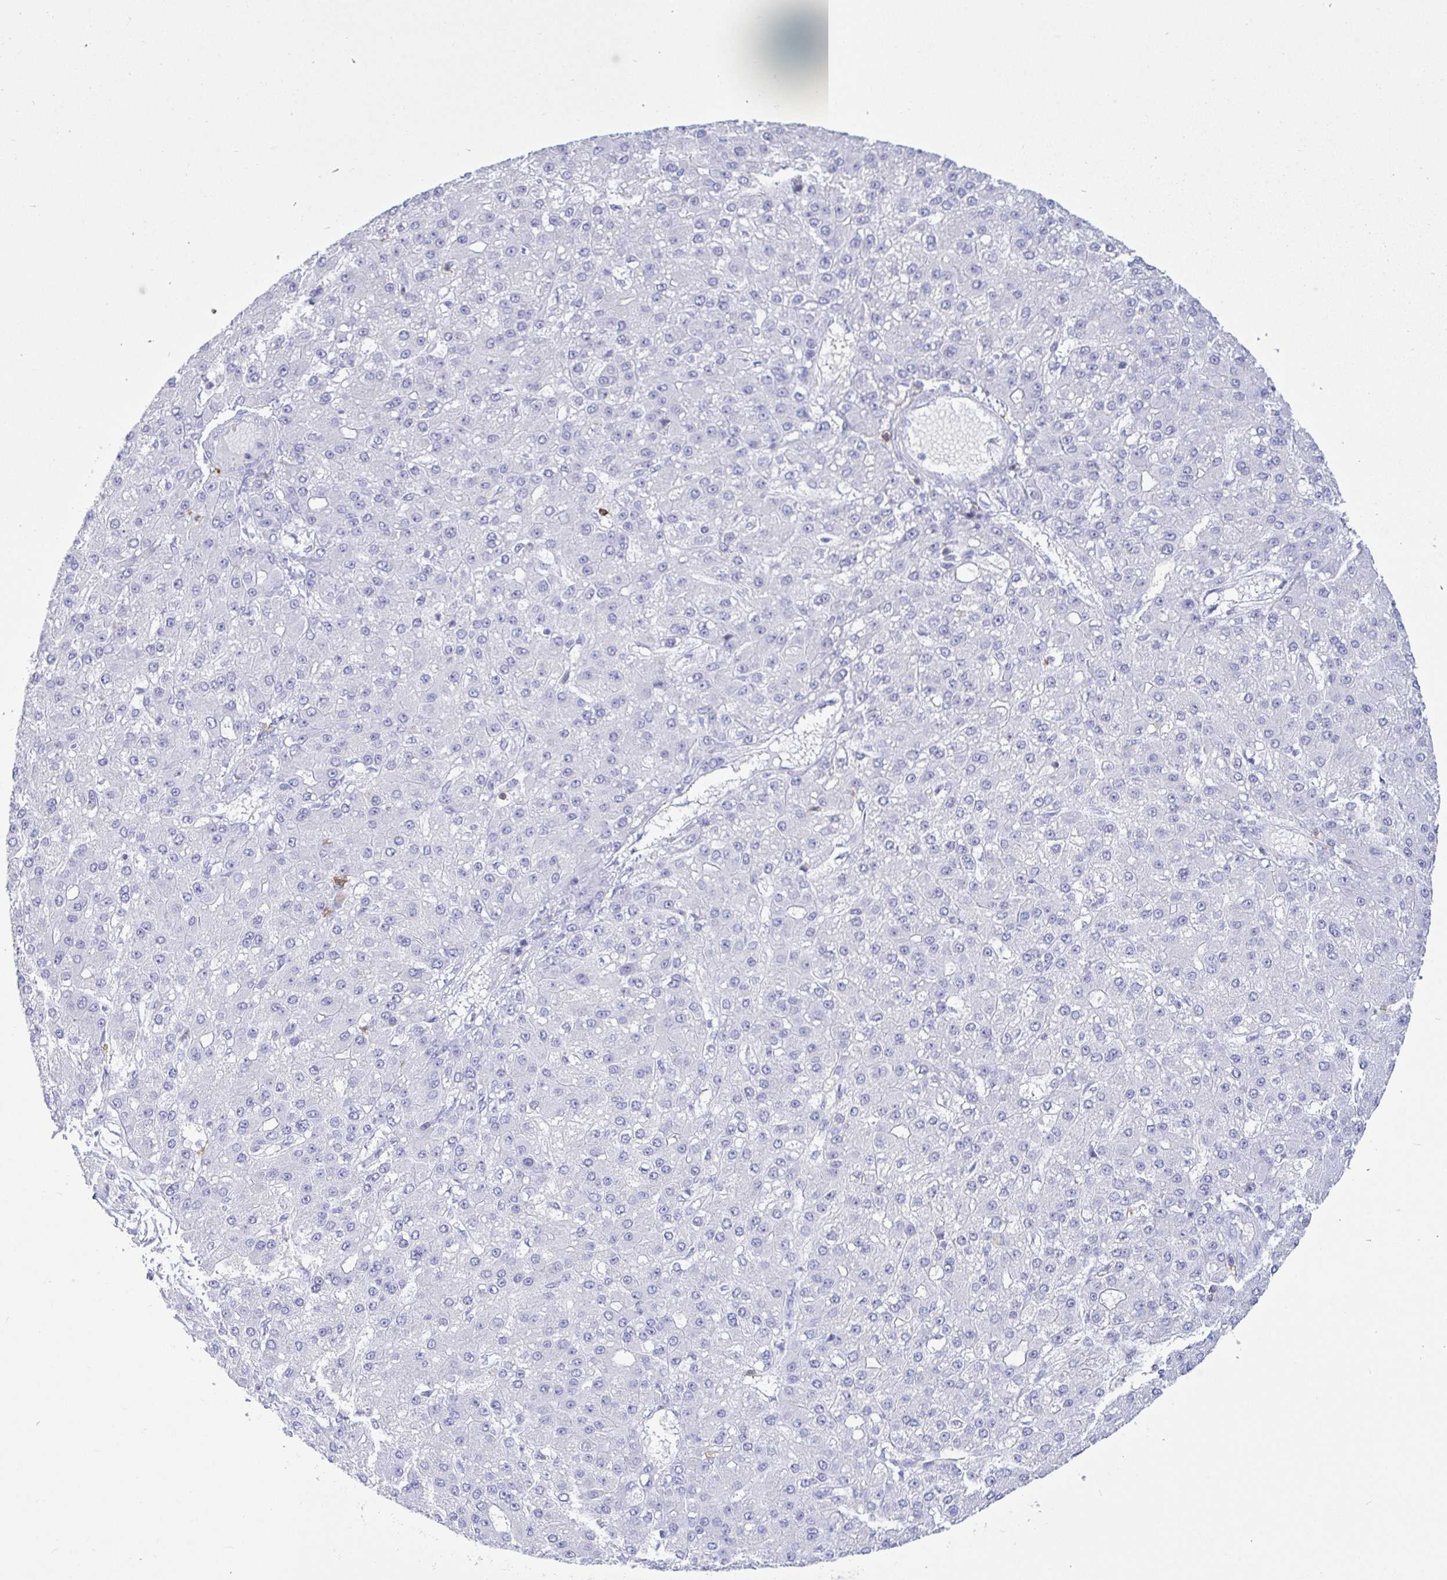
{"staining": {"intensity": "negative", "quantity": "none", "location": "none"}, "tissue": "liver cancer", "cell_type": "Tumor cells", "image_type": "cancer", "snomed": [{"axis": "morphology", "description": "Carcinoma, Hepatocellular, NOS"}, {"axis": "topography", "description": "Liver"}], "caption": "Tumor cells are negative for brown protein staining in liver hepatocellular carcinoma. (Stains: DAB (3,3'-diaminobenzidine) immunohistochemistry with hematoxylin counter stain, Microscopy: brightfield microscopy at high magnification).", "gene": "CD5", "patient": {"sex": "male", "age": 67}}